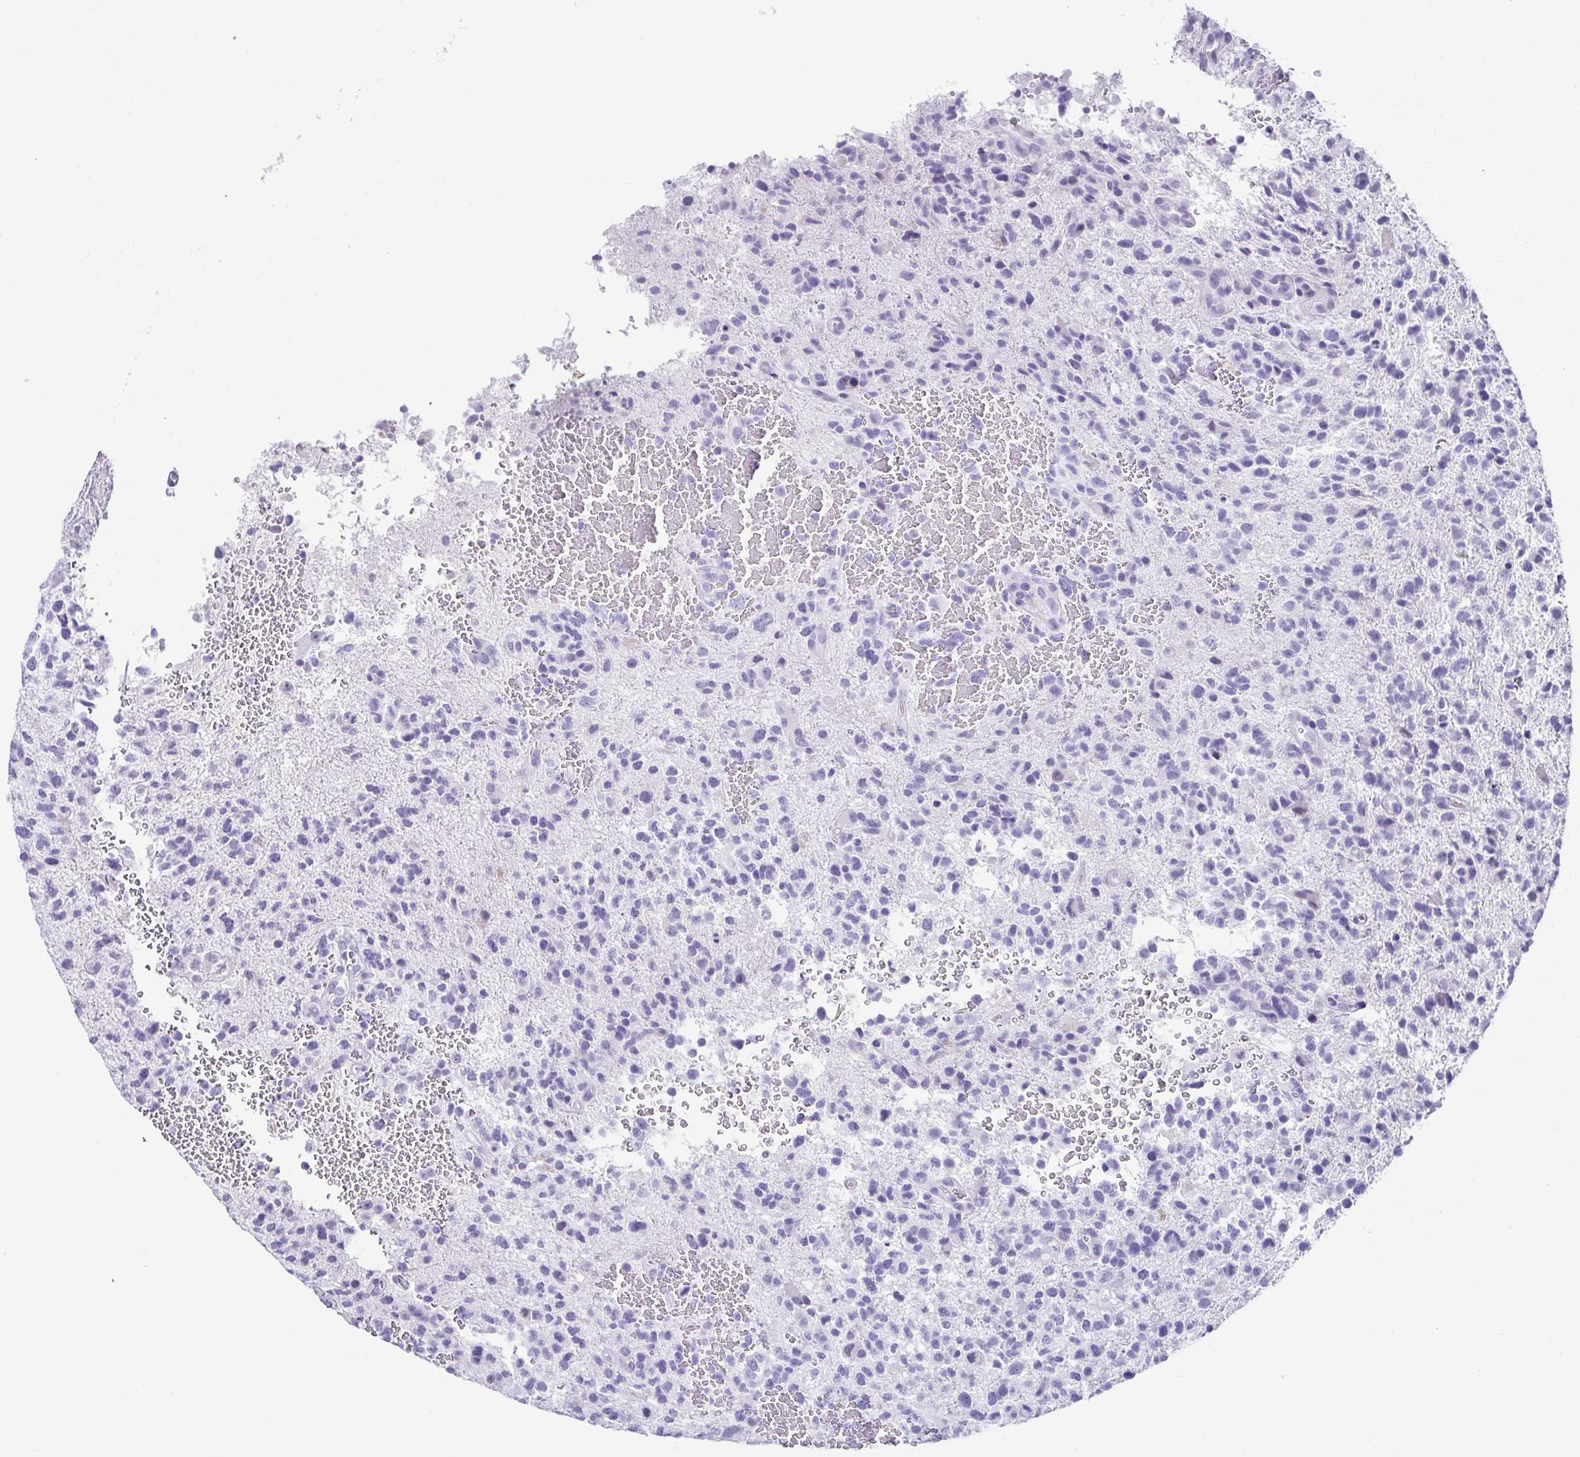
{"staining": {"intensity": "negative", "quantity": "none", "location": "none"}, "tissue": "glioma", "cell_type": "Tumor cells", "image_type": "cancer", "snomed": [{"axis": "morphology", "description": "Glioma, malignant, High grade"}, {"axis": "topography", "description": "Brain"}], "caption": "The immunohistochemistry image has no significant staining in tumor cells of glioma tissue.", "gene": "ESX1", "patient": {"sex": "female", "age": 71}}